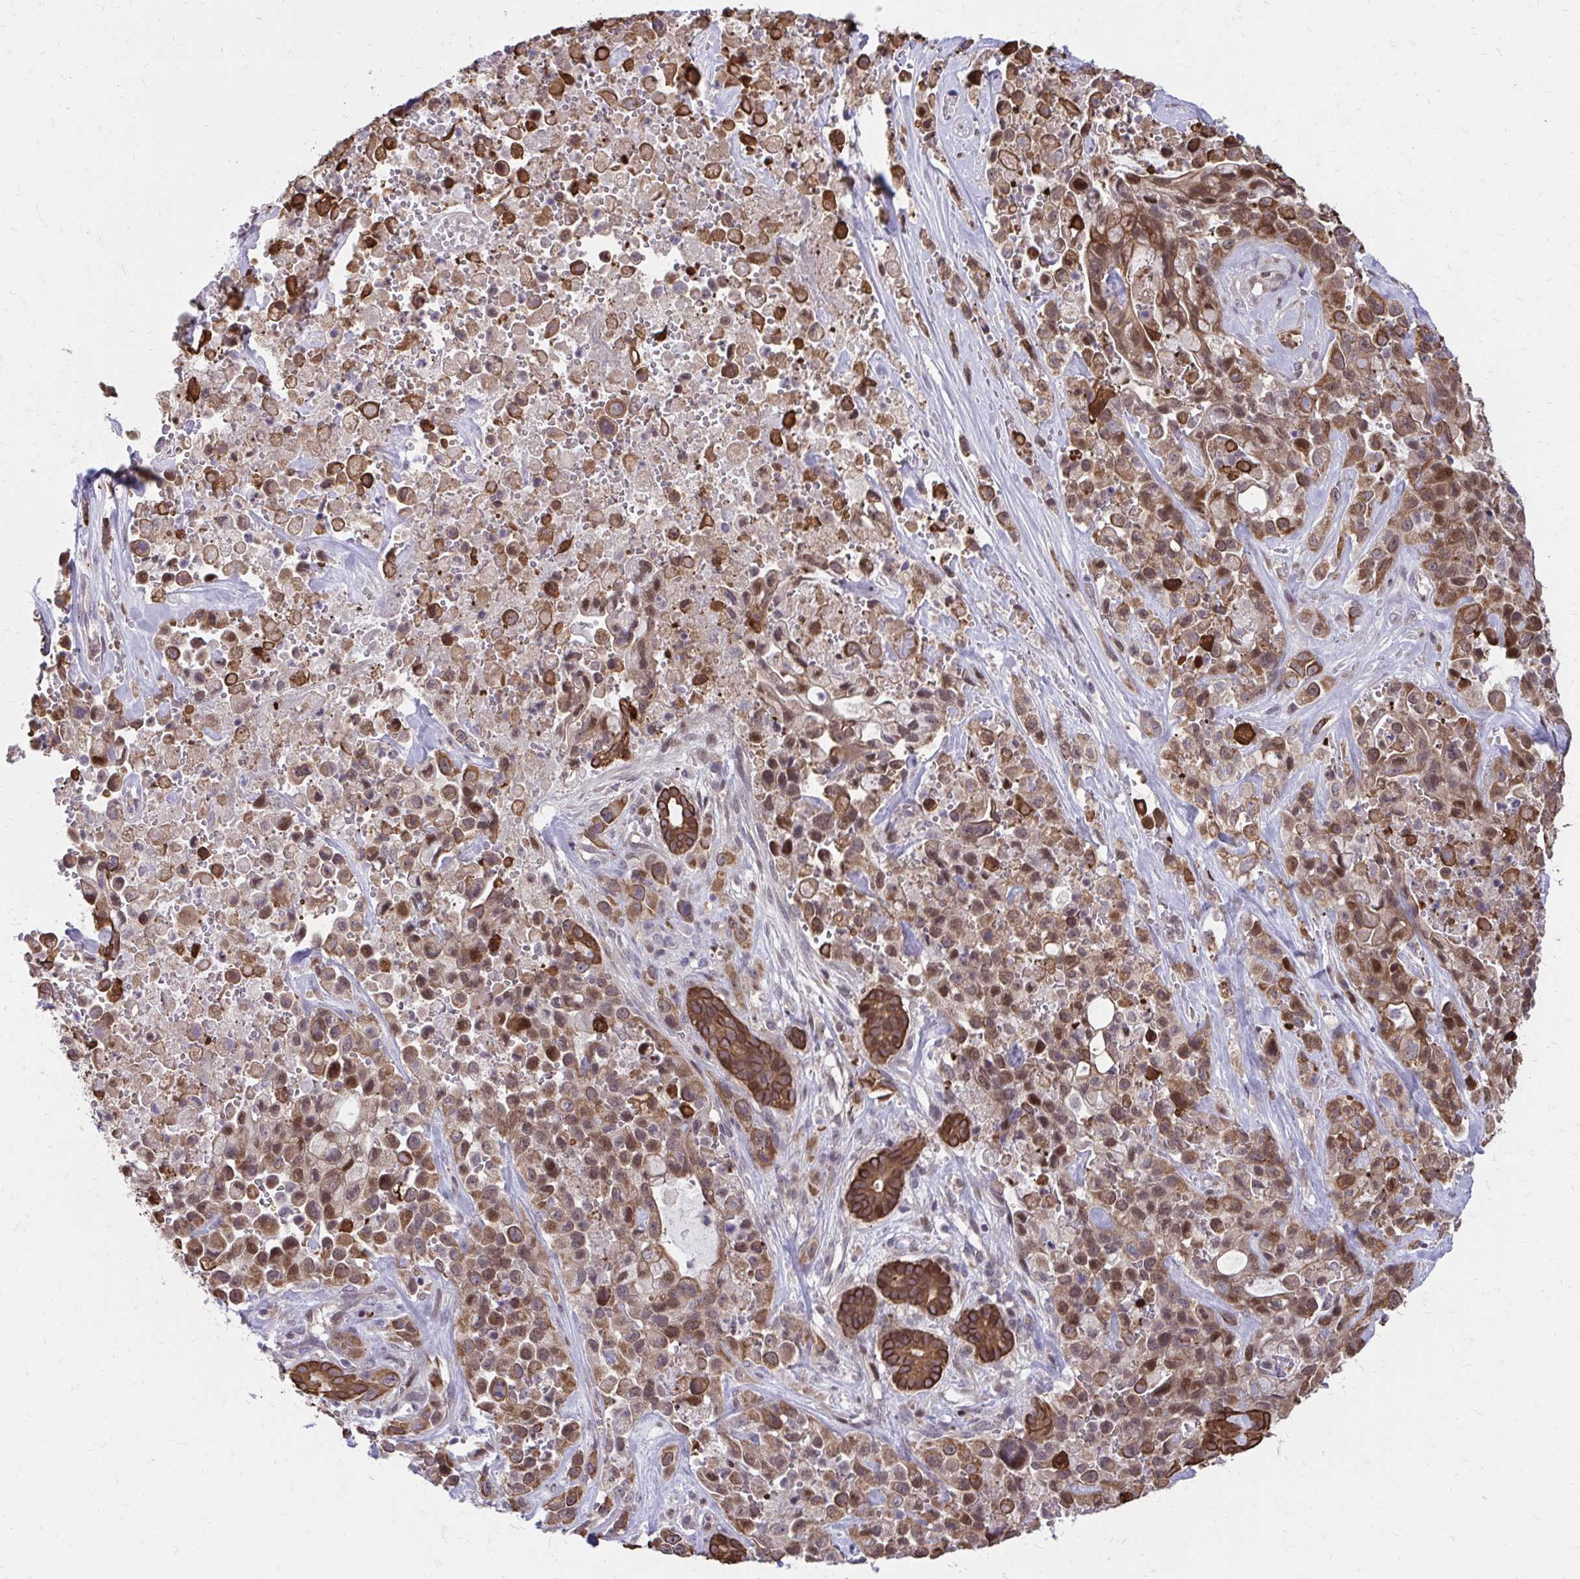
{"staining": {"intensity": "moderate", "quantity": ">75%", "location": "cytoplasmic/membranous,nuclear"}, "tissue": "pancreatic cancer", "cell_type": "Tumor cells", "image_type": "cancer", "snomed": [{"axis": "morphology", "description": "Adenocarcinoma, NOS"}, {"axis": "topography", "description": "Pancreas"}], "caption": "Protein analysis of adenocarcinoma (pancreatic) tissue shows moderate cytoplasmic/membranous and nuclear staining in approximately >75% of tumor cells.", "gene": "ANKRD30B", "patient": {"sex": "male", "age": 44}}